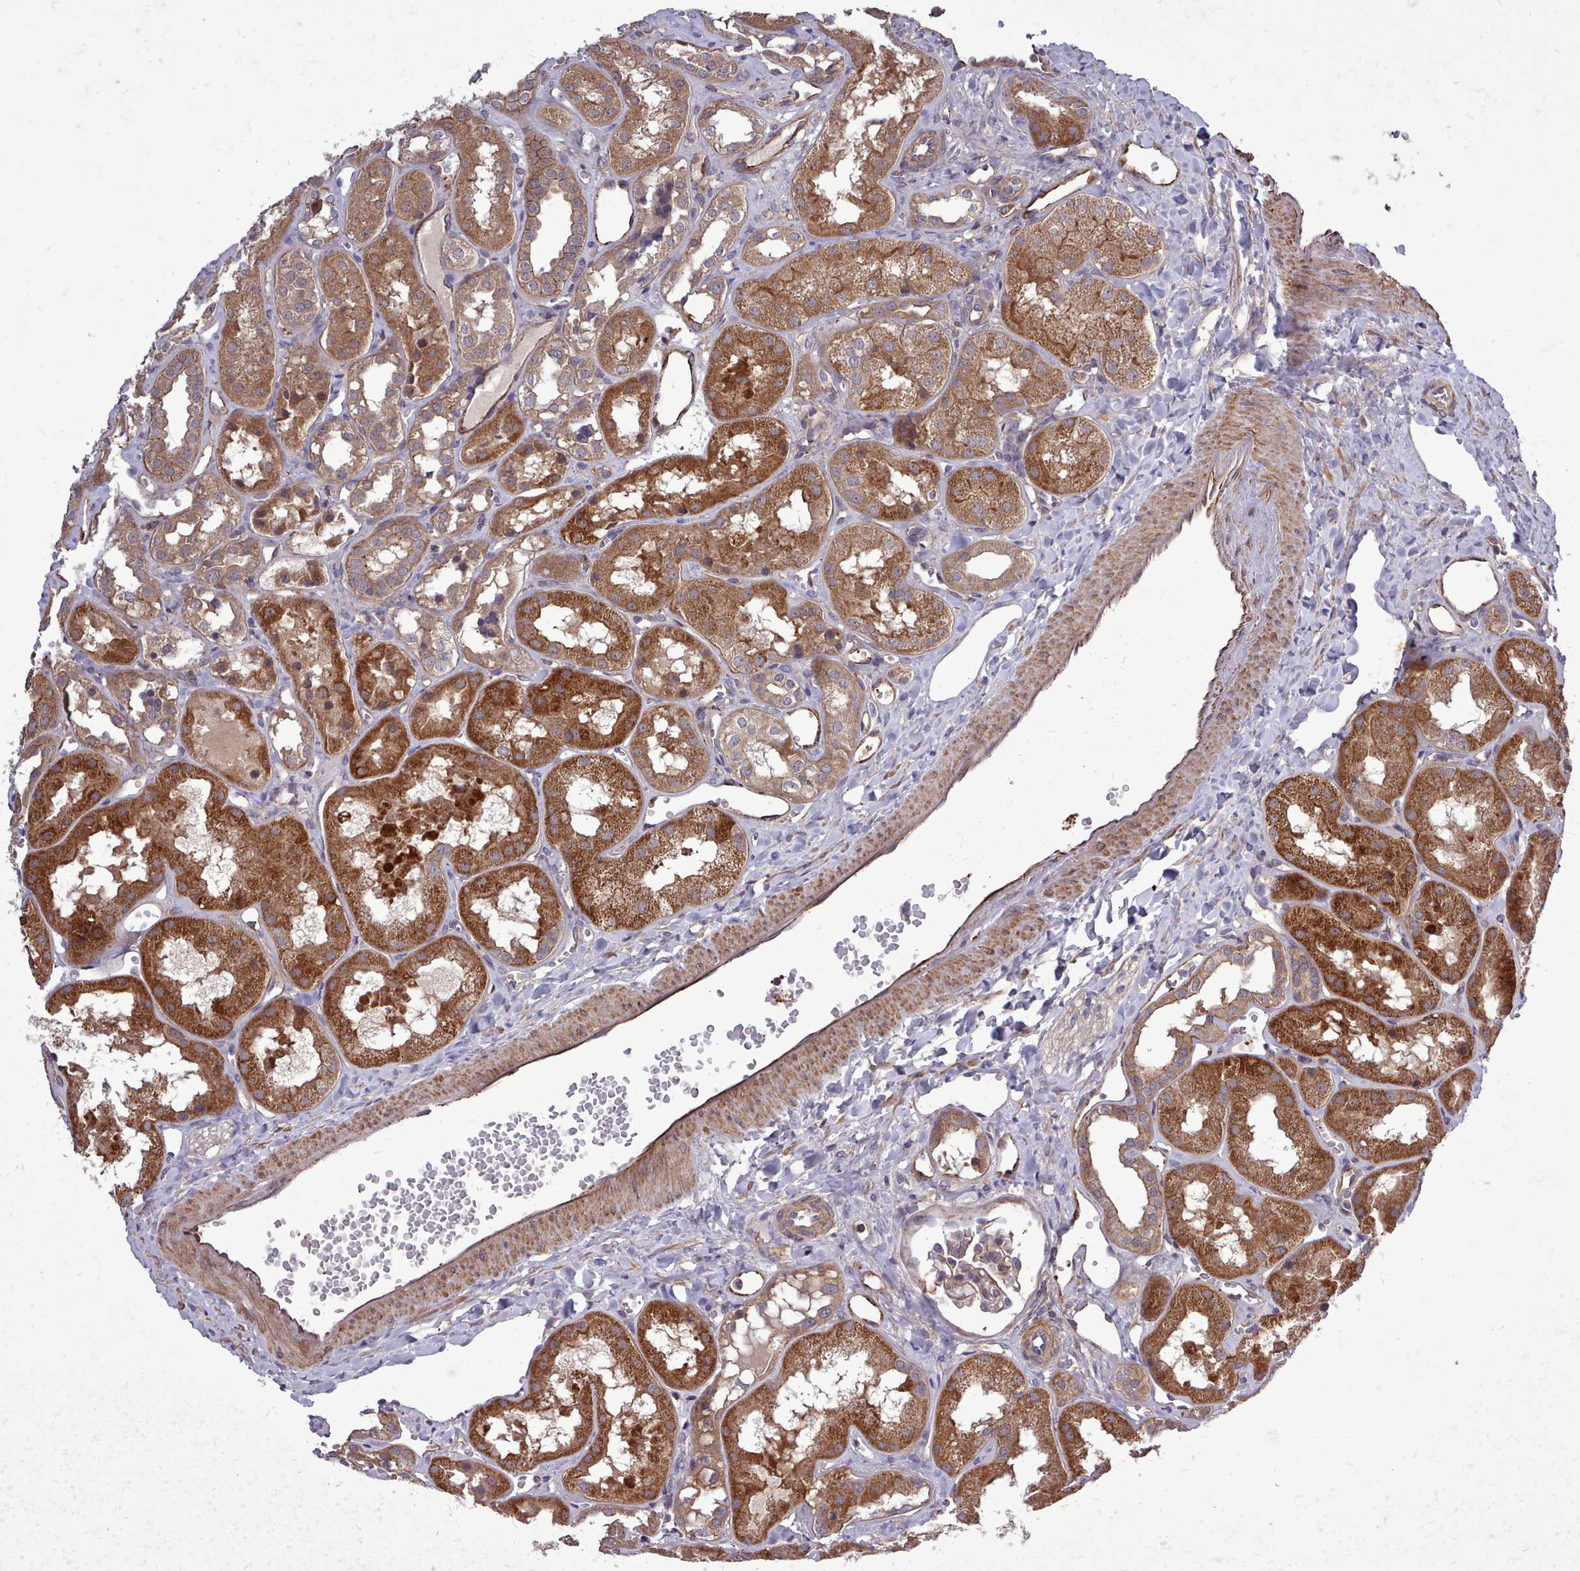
{"staining": {"intensity": "weak", "quantity": "25%-75%", "location": "cytoplasmic/membranous"}, "tissue": "kidney", "cell_type": "Cells in glomeruli", "image_type": "normal", "snomed": [{"axis": "morphology", "description": "Normal tissue, NOS"}, {"axis": "topography", "description": "Kidney"}], "caption": "Brown immunohistochemical staining in normal human kidney reveals weak cytoplasmic/membranous staining in approximately 25%-75% of cells in glomeruli.", "gene": "STUB1", "patient": {"sex": "male", "age": 16}}